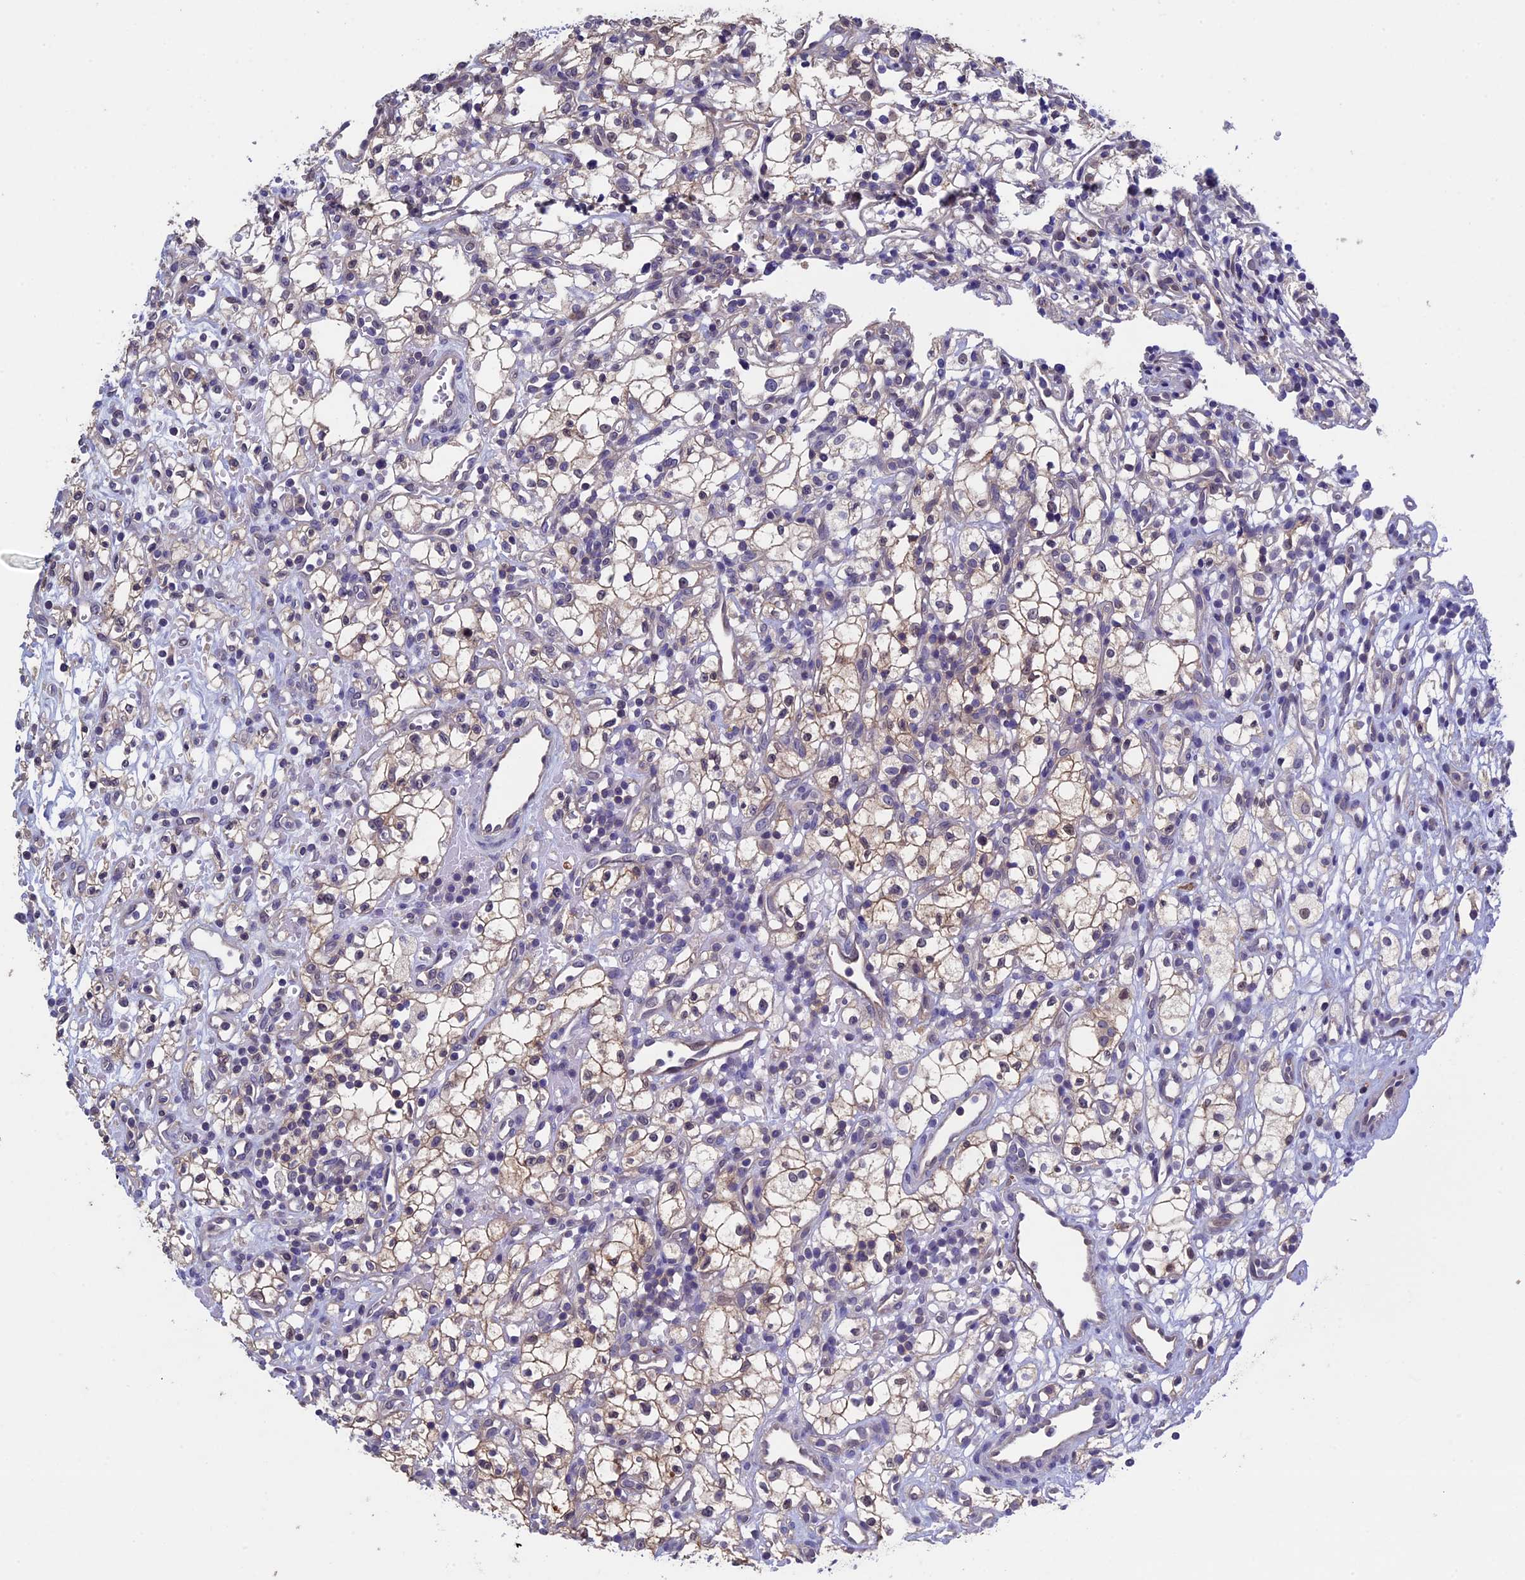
{"staining": {"intensity": "moderate", "quantity": "25%-75%", "location": "cytoplasmic/membranous"}, "tissue": "renal cancer", "cell_type": "Tumor cells", "image_type": "cancer", "snomed": [{"axis": "morphology", "description": "Adenocarcinoma, NOS"}, {"axis": "topography", "description": "Kidney"}], "caption": "Immunohistochemistry photomicrograph of human renal cancer stained for a protein (brown), which reveals medium levels of moderate cytoplasmic/membranous staining in about 25%-75% of tumor cells.", "gene": "LCMT1", "patient": {"sex": "male", "age": 59}}